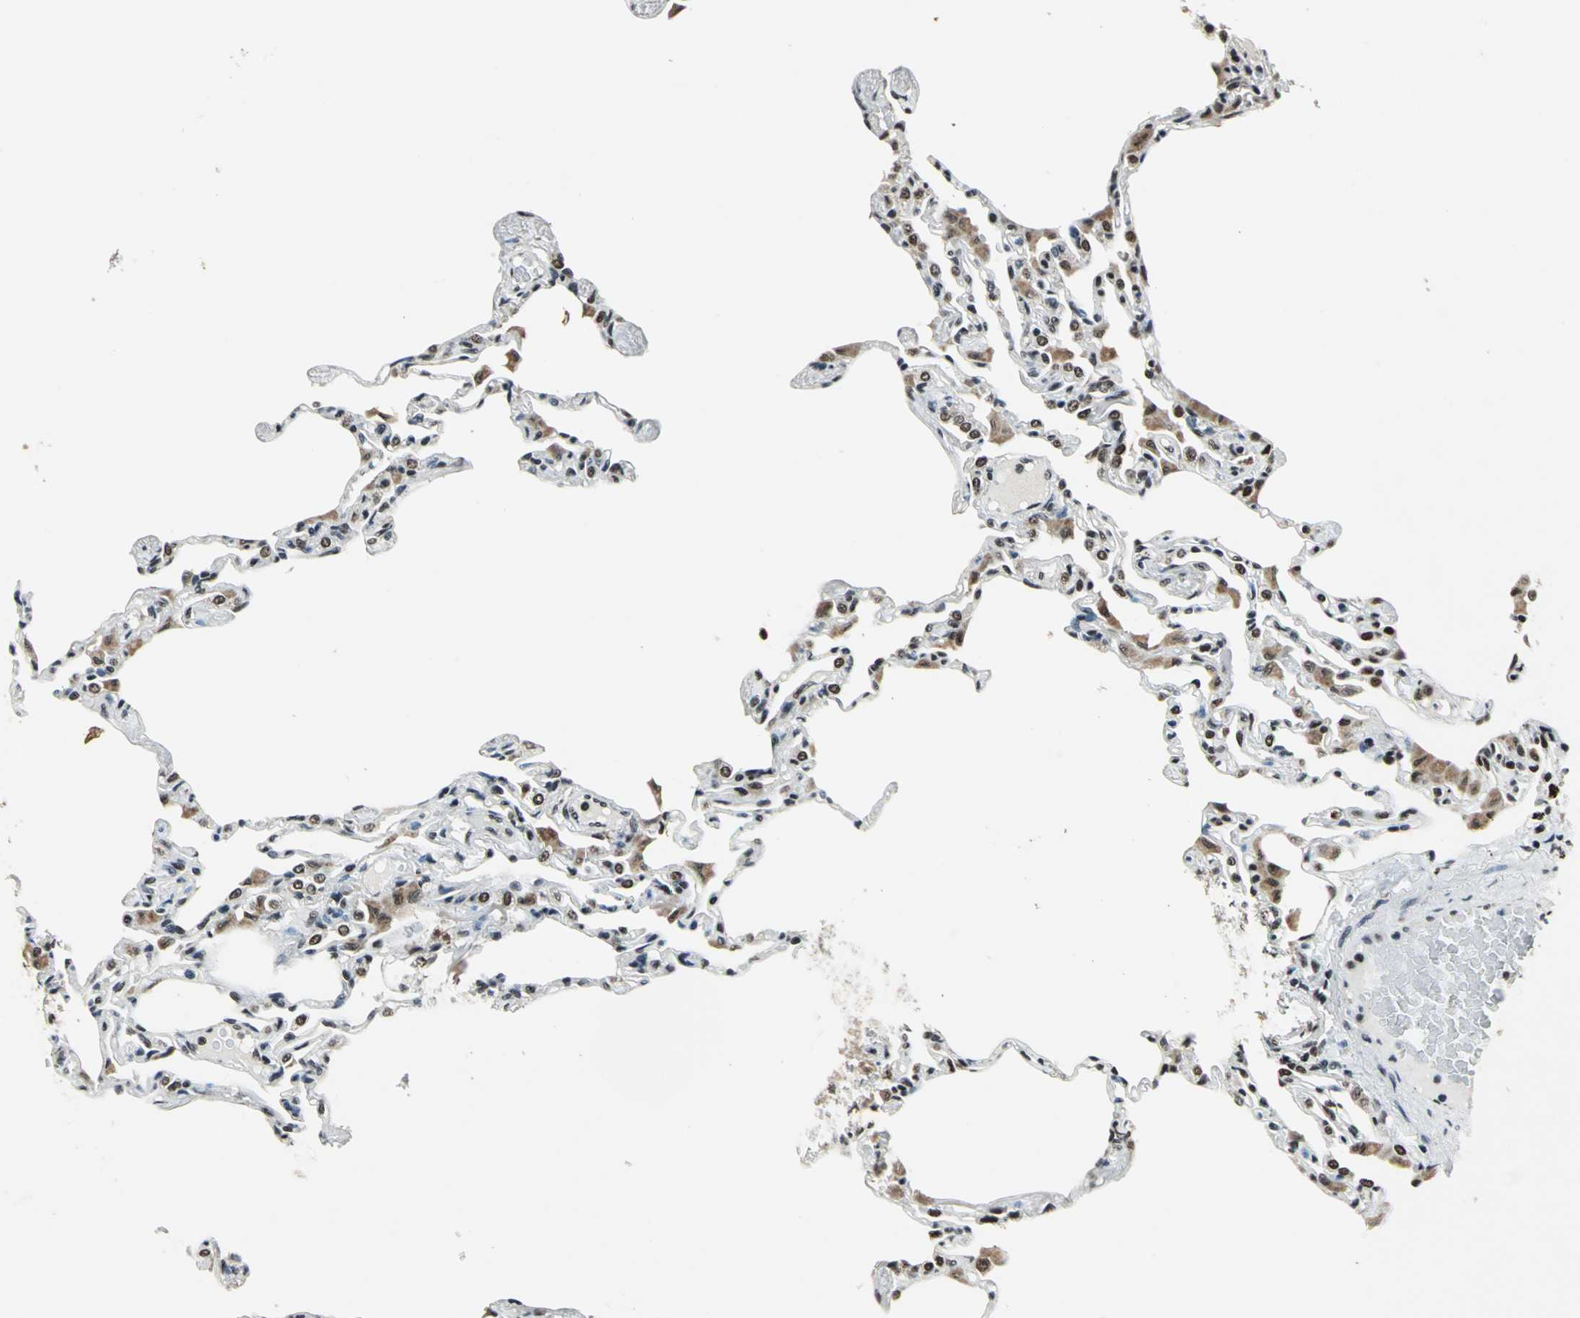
{"staining": {"intensity": "moderate", "quantity": ">75%", "location": "nuclear"}, "tissue": "lung", "cell_type": "Alveolar cells", "image_type": "normal", "snomed": [{"axis": "morphology", "description": "Normal tissue, NOS"}, {"axis": "topography", "description": "Lung"}], "caption": "Alveolar cells exhibit medium levels of moderate nuclear staining in about >75% of cells in normal lung. (brown staining indicates protein expression, while blue staining denotes nuclei).", "gene": "BCLAF1", "patient": {"sex": "female", "age": 49}}